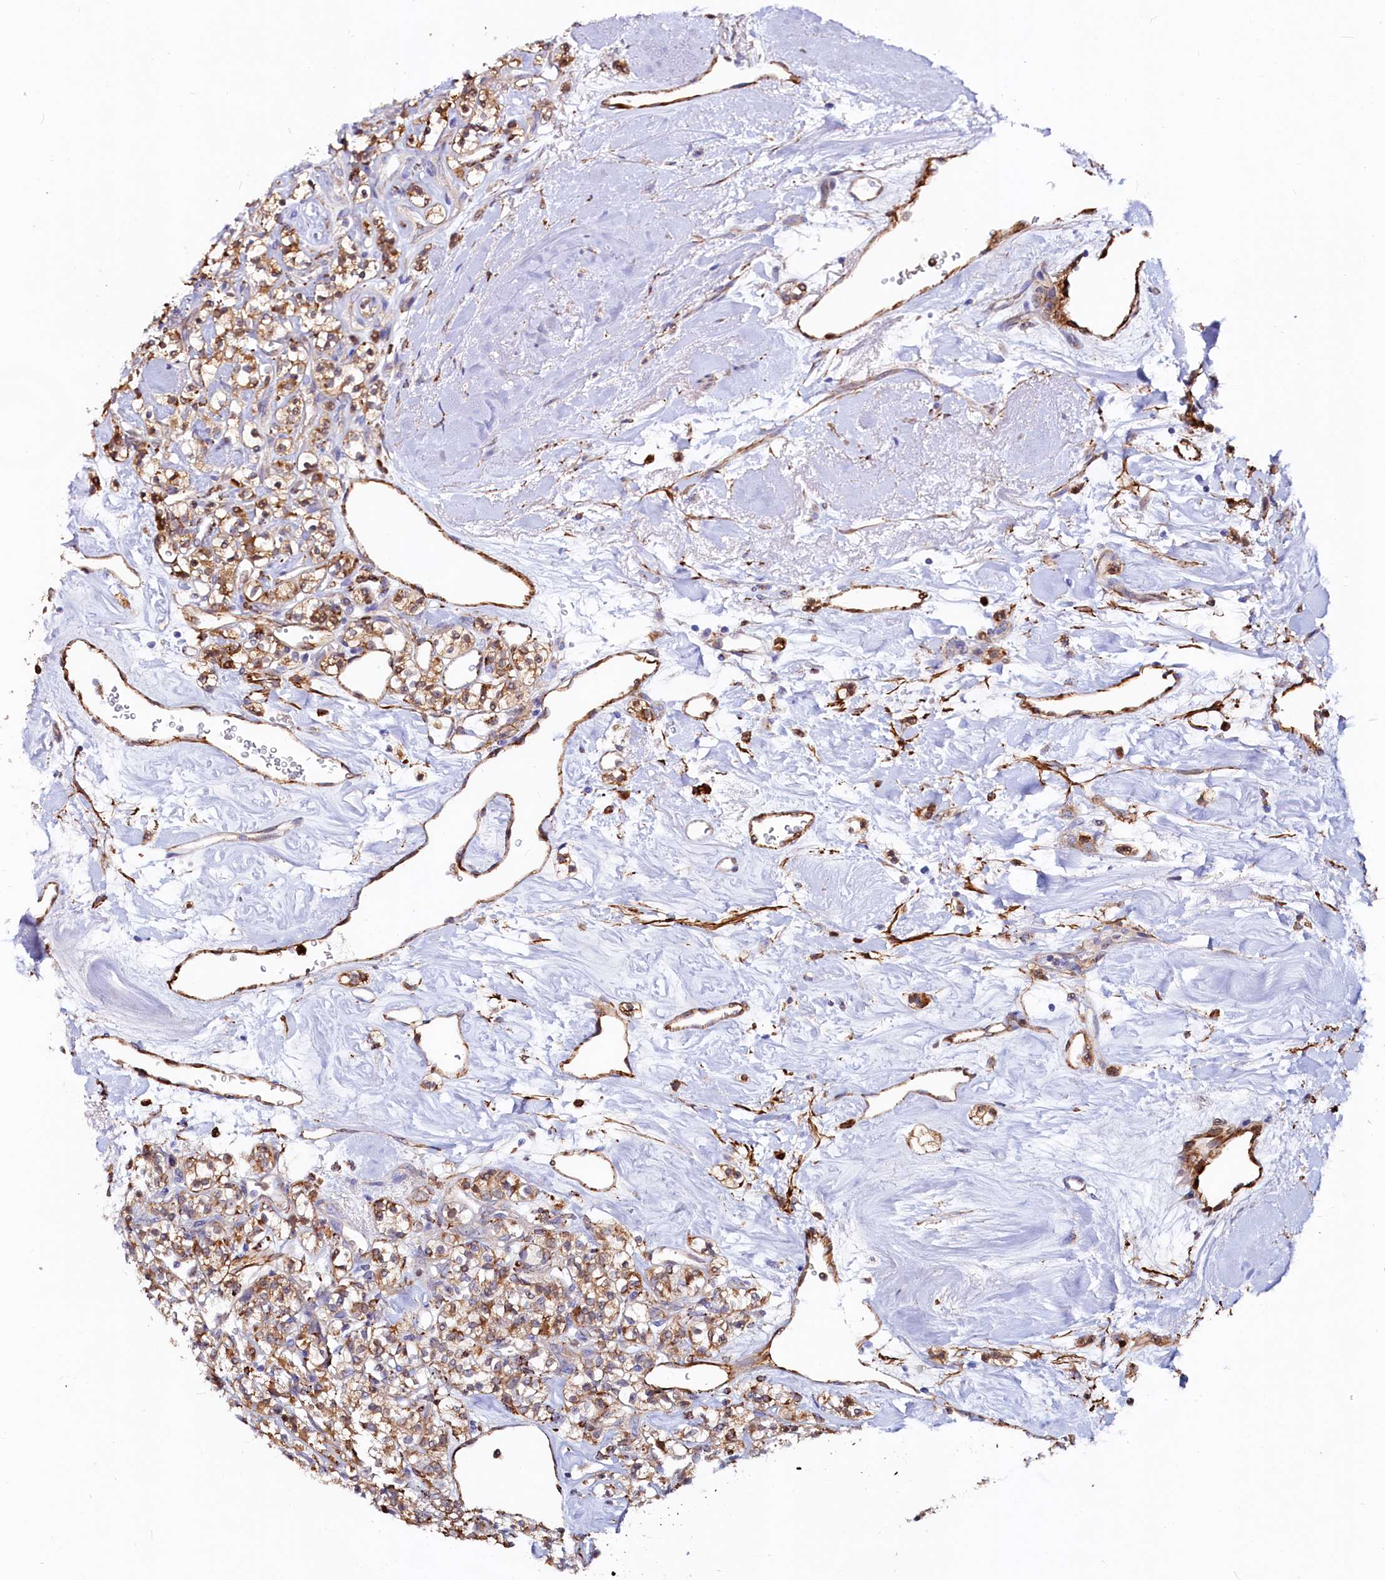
{"staining": {"intensity": "moderate", "quantity": ">75%", "location": "cytoplasmic/membranous"}, "tissue": "renal cancer", "cell_type": "Tumor cells", "image_type": "cancer", "snomed": [{"axis": "morphology", "description": "Adenocarcinoma, NOS"}, {"axis": "topography", "description": "Kidney"}], "caption": "Immunohistochemical staining of human renal cancer displays moderate cytoplasmic/membranous protein expression in approximately >75% of tumor cells. The staining was performed using DAB to visualize the protein expression in brown, while the nuclei were stained in blue with hematoxylin (Magnification: 20x).", "gene": "ASTE1", "patient": {"sex": "male", "age": 77}}